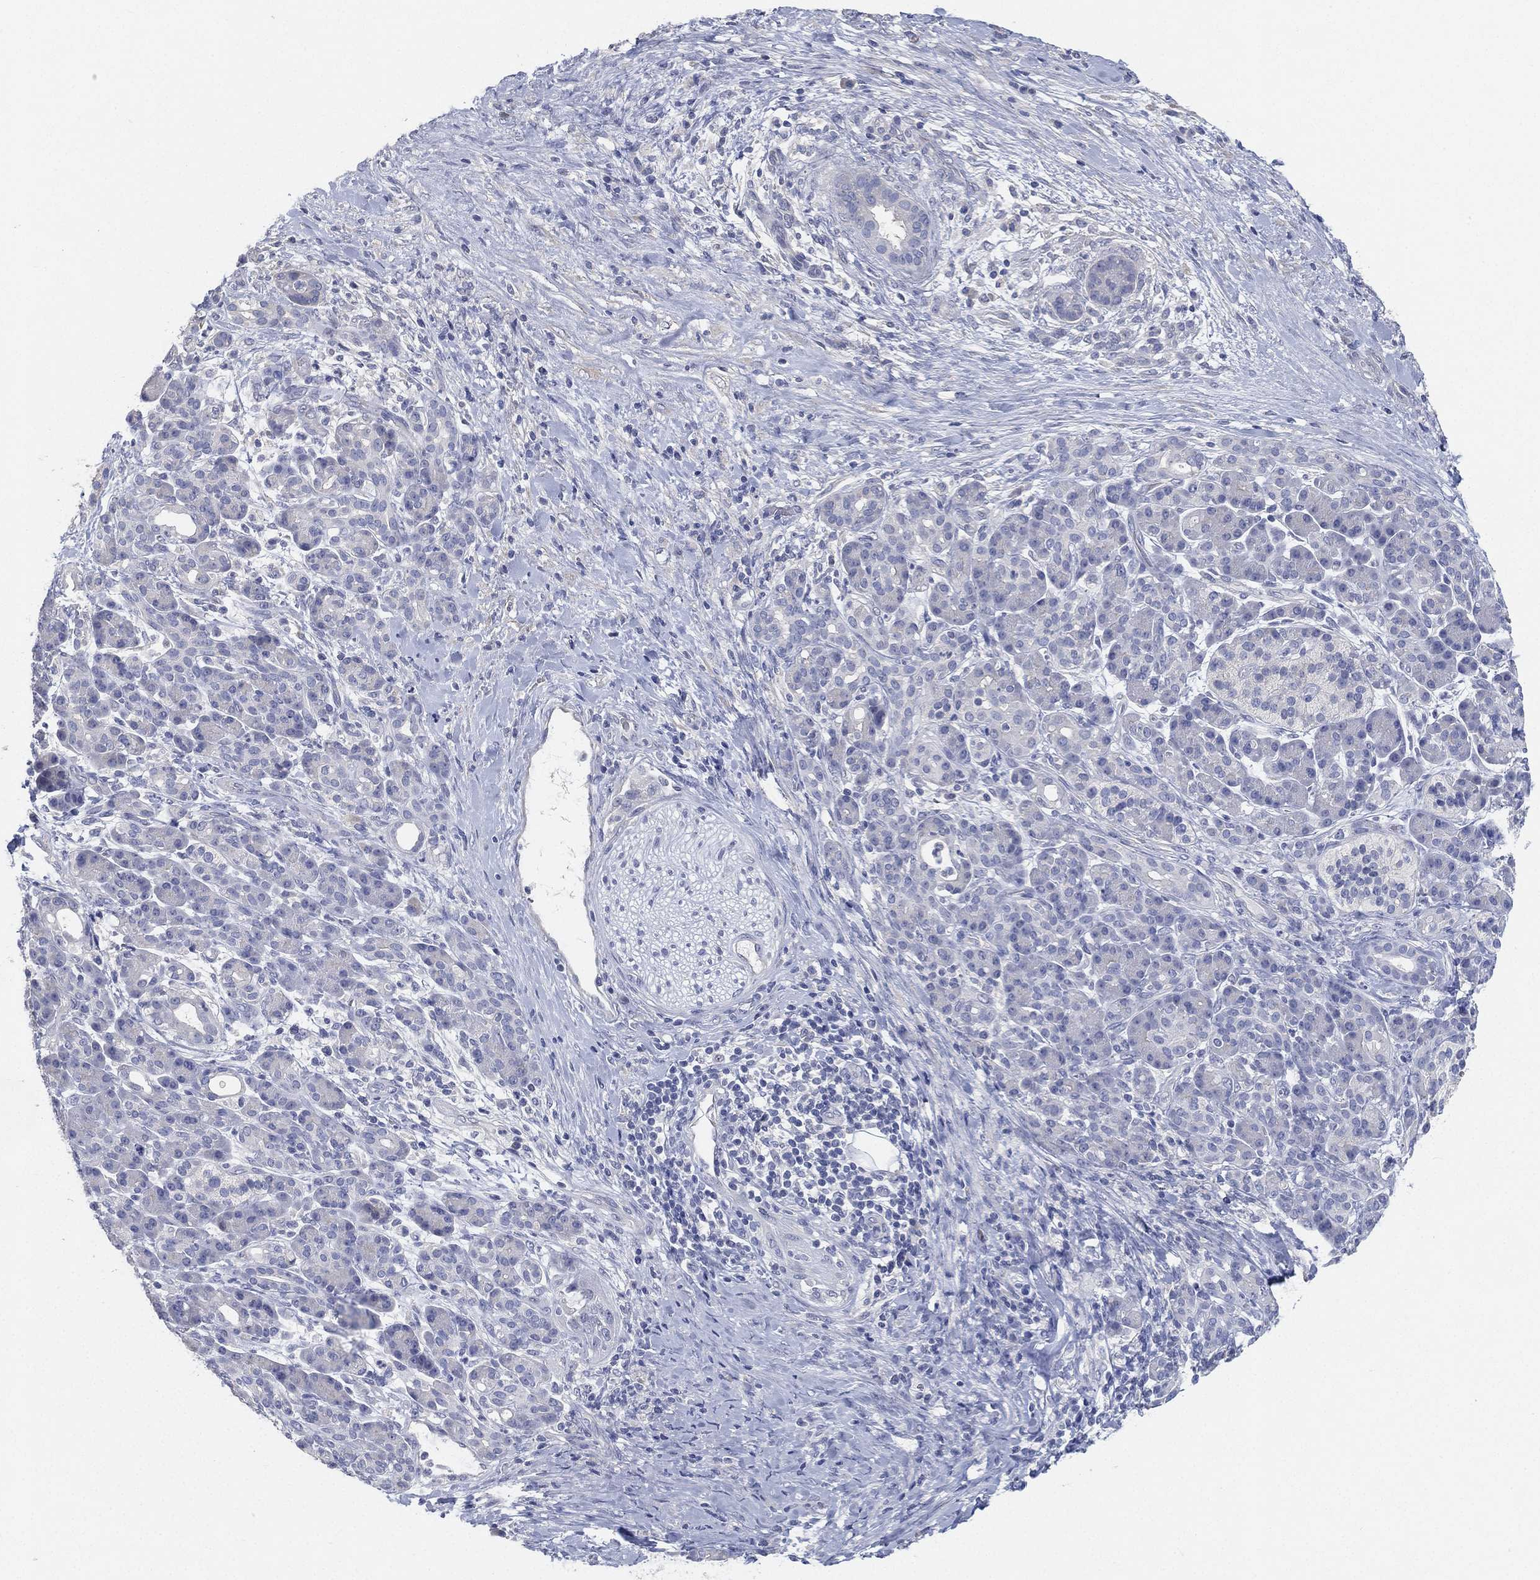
{"staining": {"intensity": "negative", "quantity": "none", "location": "none"}, "tissue": "pancreatic cancer", "cell_type": "Tumor cells", "image_type": "cancer", "snomed": [{"axis": "morphology", "description": "Adenocarcinoma, NOS"}, {"axis": "topography", "description": "Pancreas"}], "caption": "DAB immunohistochemical staining of adenocarcinoma (pancreatic) demonstrates no significant expression in tumor cells. (Stains: DAB (3,3'-diaminobenzidine) immunohistochemistry (IHC) with hematoxylin counter stain, Microscopy: brightfield microscopy at high magnification).", "gene": "FAM187B", "patient": {"sex": "male", "age": 44}}